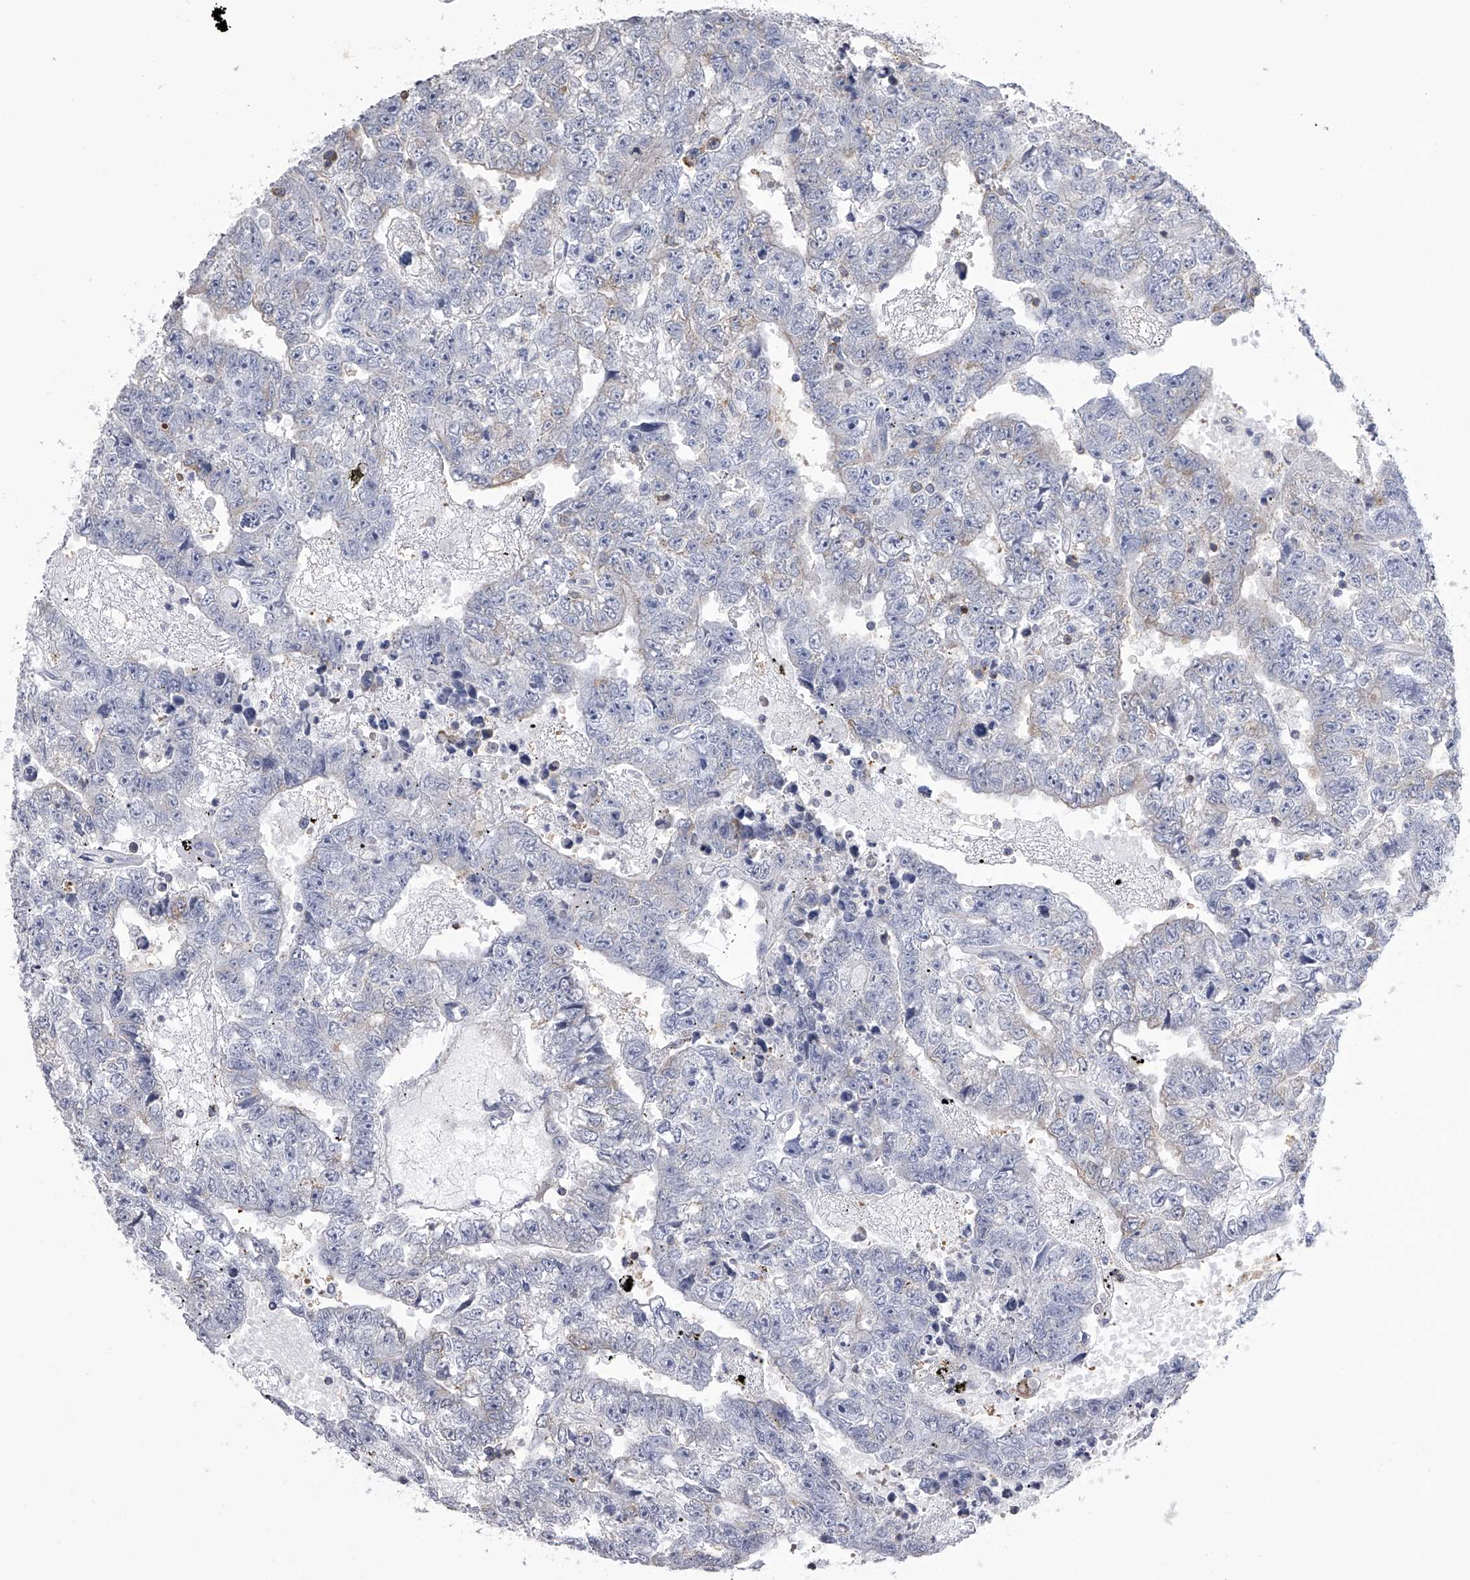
{"staining": {"intensity": "negative", "quantity": "none", "location": "none"}, "tissue": "testis cancer", "cell_type": "Tumor cells", "image_type": "cancer", "snomed": [{"axis": "morphology", "description": "Carcinoma, Embryonal, NOS"}, {"axis": "topography", "description": "Testis"}], "caption": "Embryonal carcinoma (testis) was stained to show a protein in brown. There is no significant positivity in tumor cells.", "gene": "TASP1", "patient": {"sex": "male", "age": 25}}